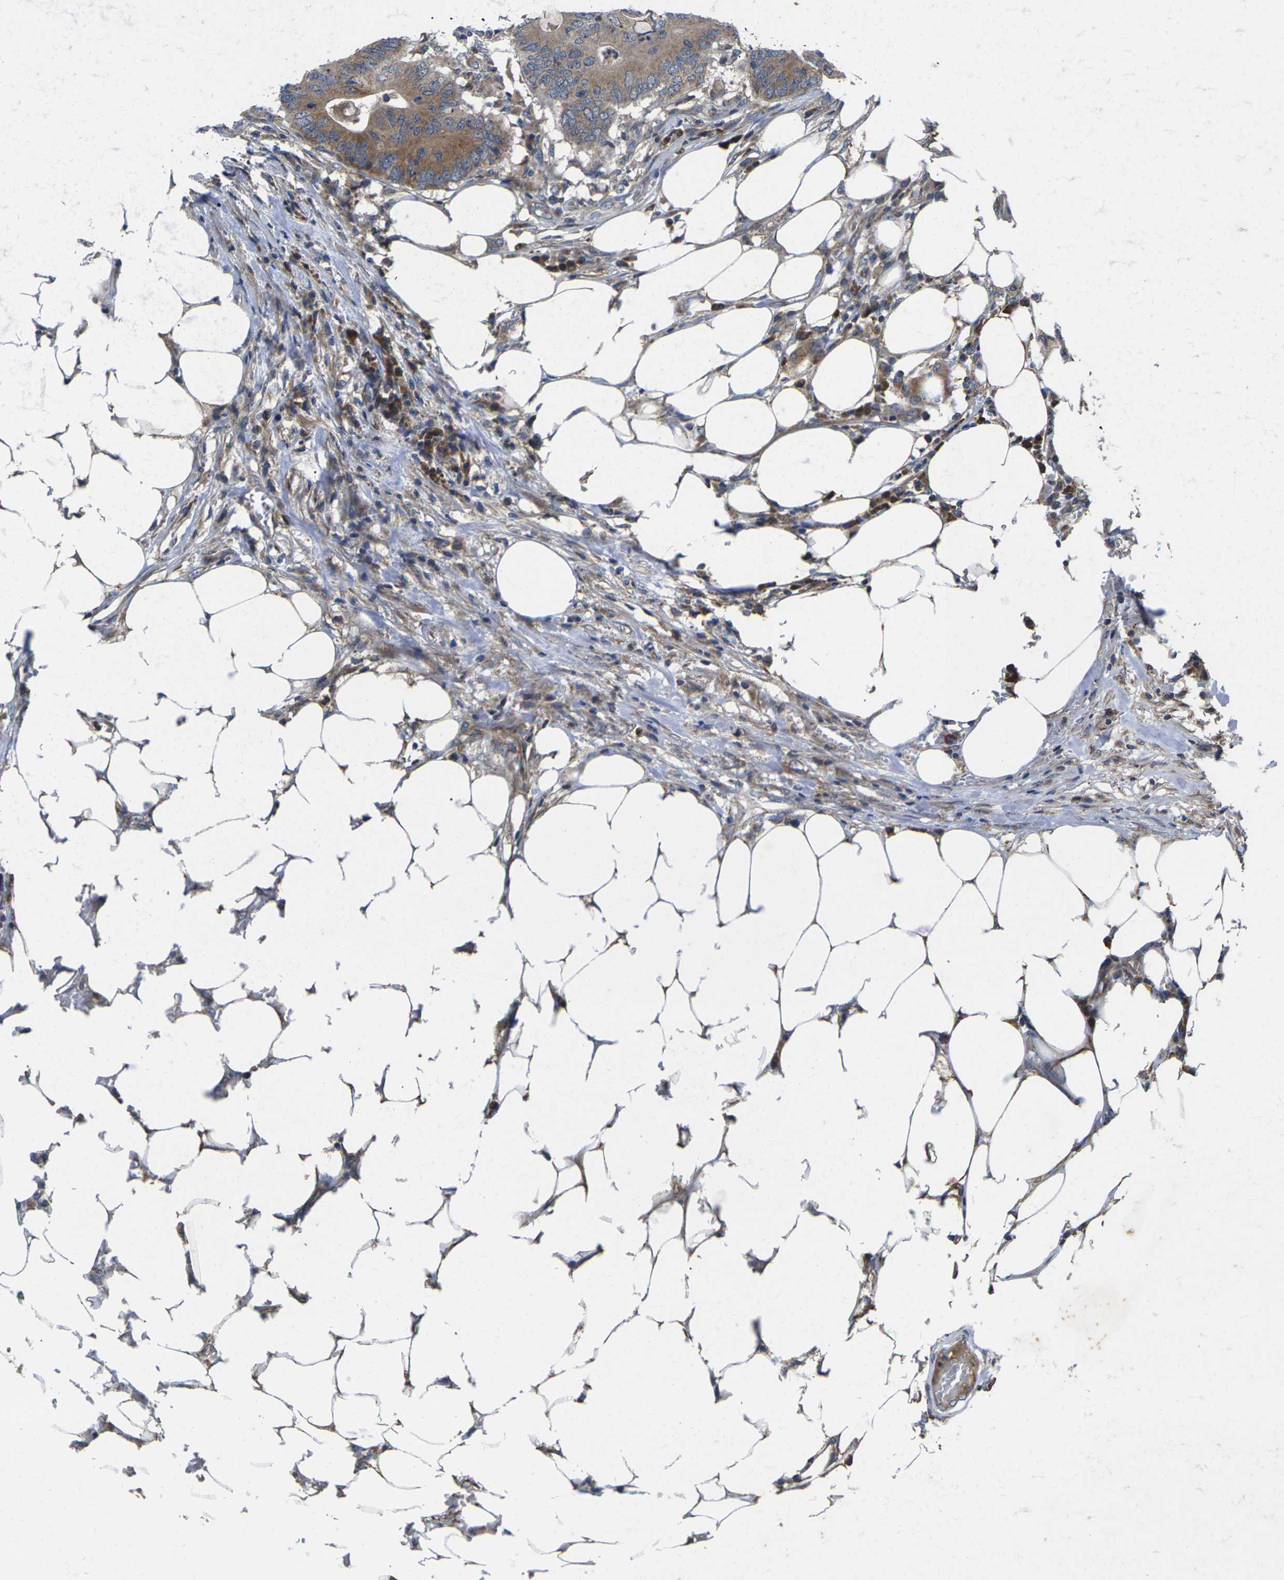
{"staining": {"intensity": "moderate", "quantity": ">75%", "location": "cytoplasmic/membranous"}, "tissue": "colorectal cancer", "cell_type": "Tumor cells", "image_type": "cancer", "snomed": [{"axis": "morphology", "description": "Adenocarcinoma, NOS"}, {"axis": "topography", "description": "Colon"}], "caption": "This image exhibits IHC staining of human adenocarcinoma (colorectal), with medium moderate cytoplasmic/membranous expression in about >75% of tumor cells.", "gene": "KIF1B", "patient": {"sex": "male", "age": 71}}